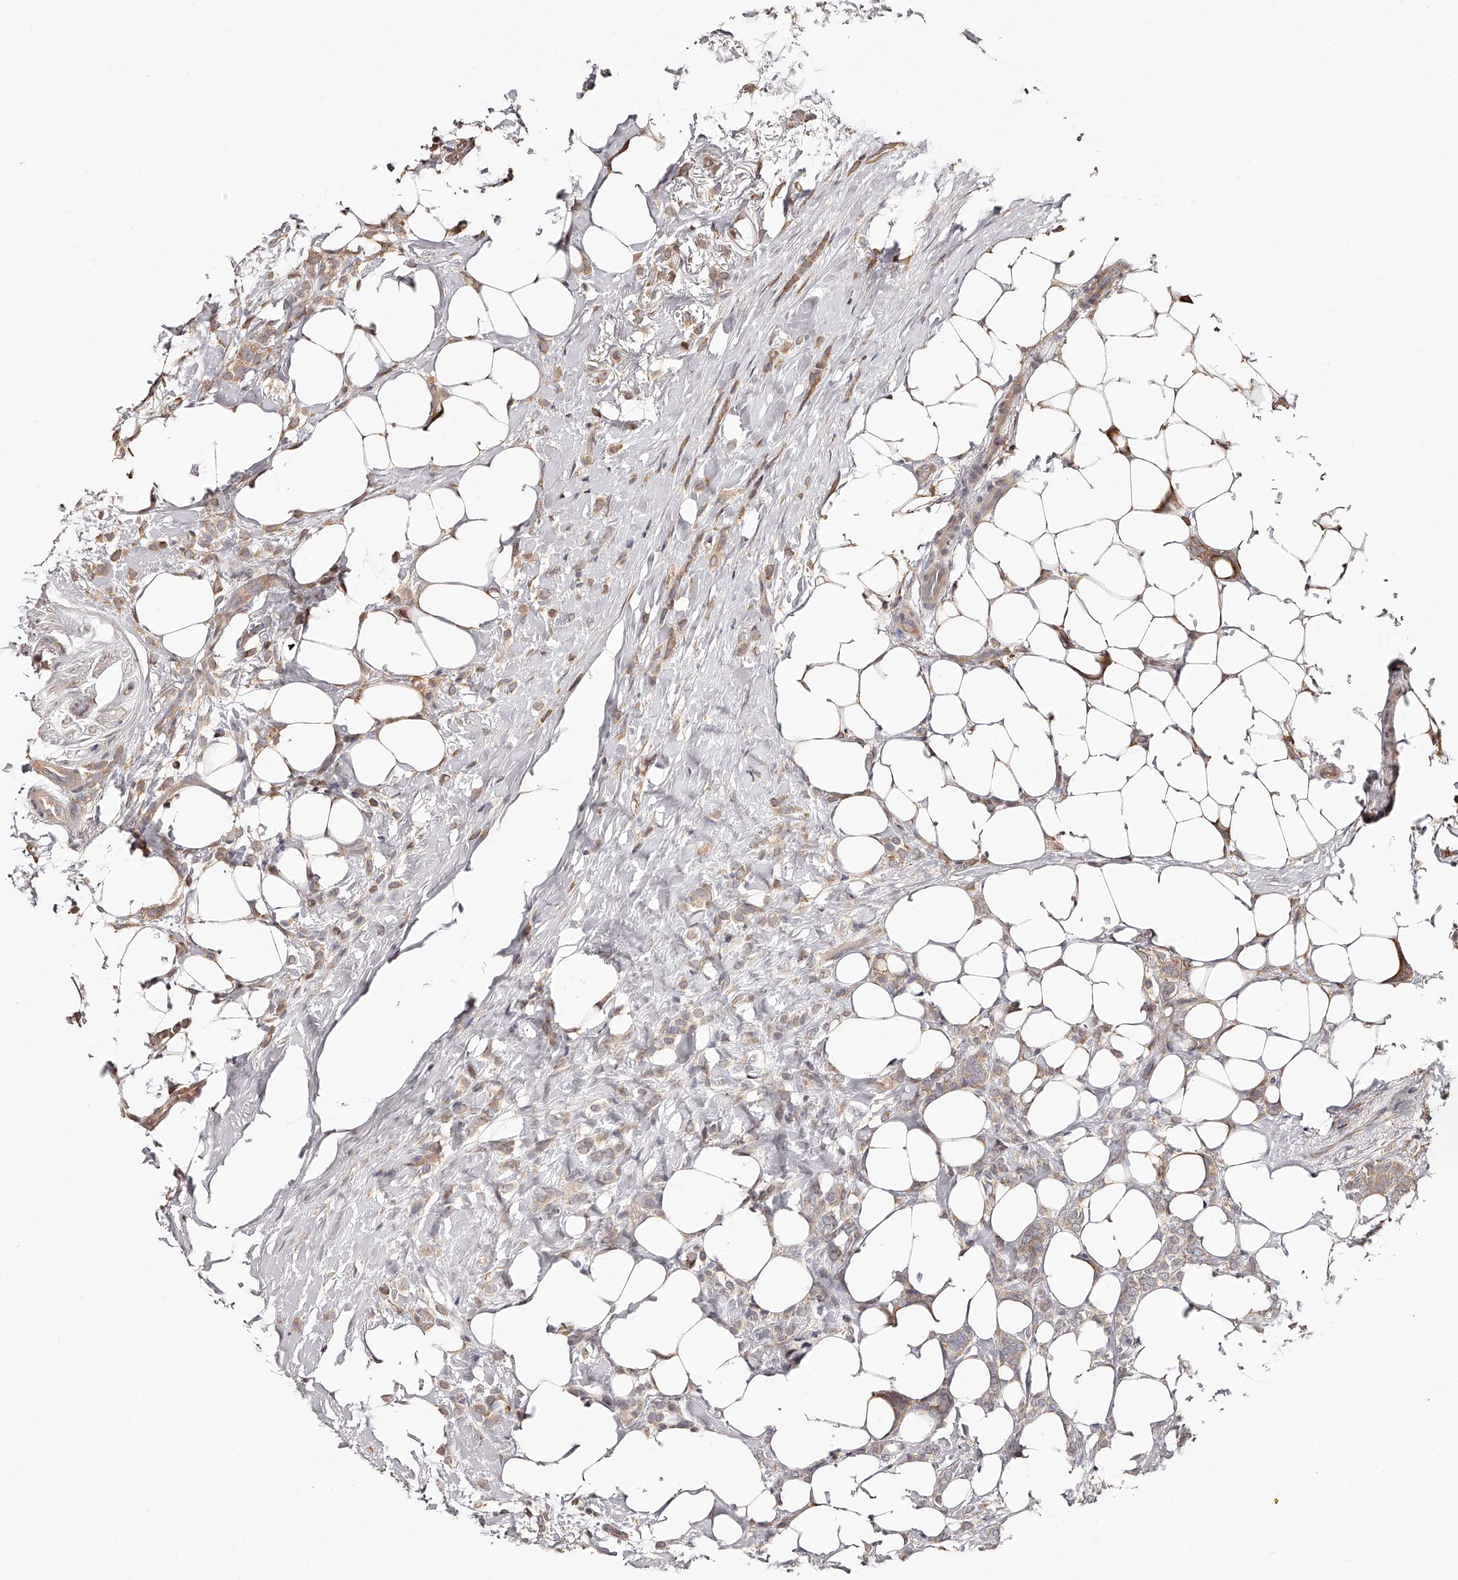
{"staining": {"intensity": "weak", "quantity": "25%-75%", "location": "cytoplasmic/membranous"}, "tissue": "breast cancer", "cell_type": "Tumor cells", "image_type": "cancer", "snomed": [{"axis": "morphology", "description": "Lobular carcinoma"}, {"axis": "topography", "description": "Breast"}], "caption": "Human breast cancer stained with a protein marker displays weak staining in tumor cells.", "gene": "ZNF582", "patient": {"sex": "female", "age": 50}}